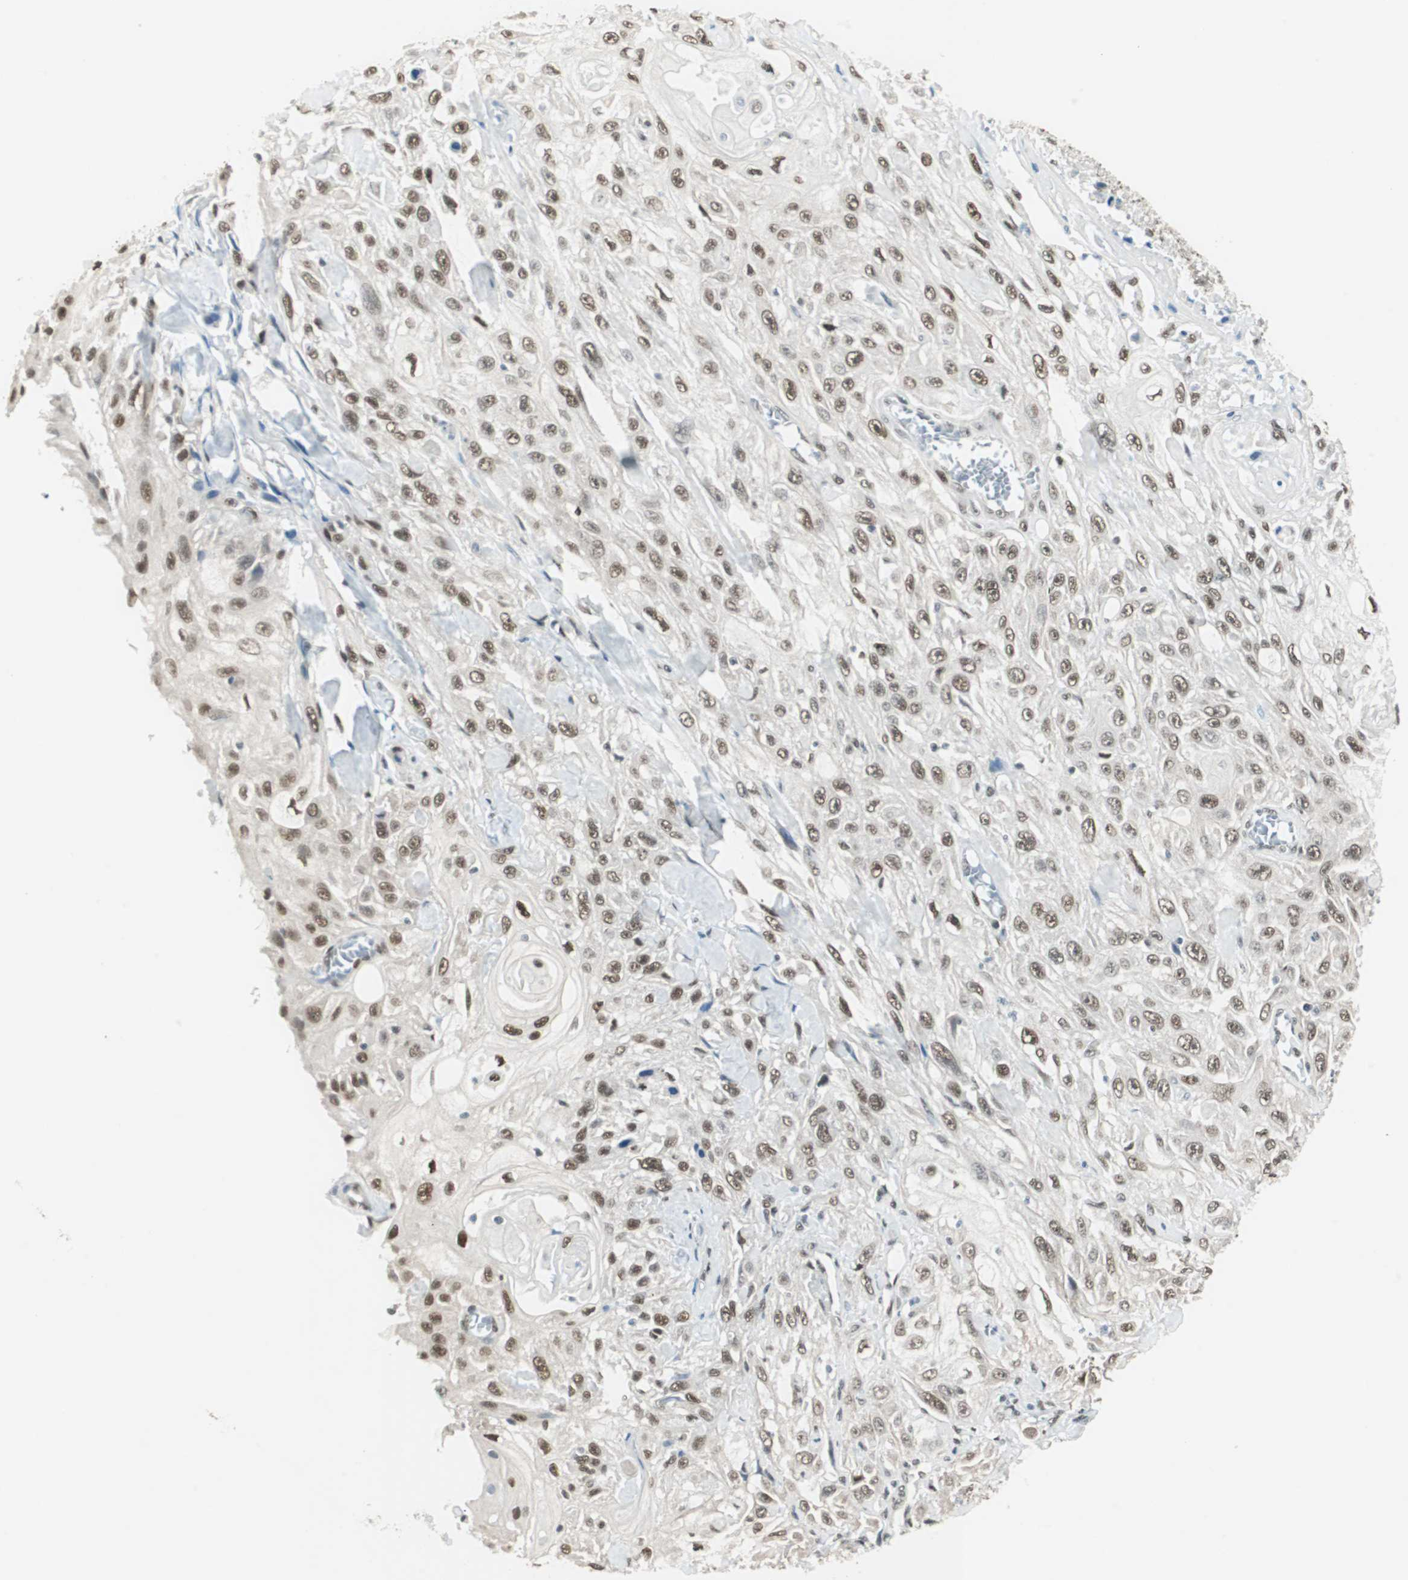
{"staining": {"intensity": "moderate", "quantity": ">75%", "location": "cytoplasmic/membranous,nuclear"}, "tissue": "skin cancer", "cell_type": "Tumor cells", "image_type": "cancer", "snomed": [{"axis": "morphology", "description": "Squamous cell carcinoma, NOS"}, {"axis": "morphology", "description": "Squamous cell carcinoma, metastatic, NOS"}, {"axis": "topography", "description": "Skin"}, {"axis": "topography", "description": "Lymph node"}], "caption": "Approximately >75% of tumor cells in skin cancer demonstrate moderate cytoplasmic/membranous and nuclear protein positivity as visualized by brown immunohistochemical staining.", "gene": "ZBTB17", "patient": {"sex": "male", "age": 75}}